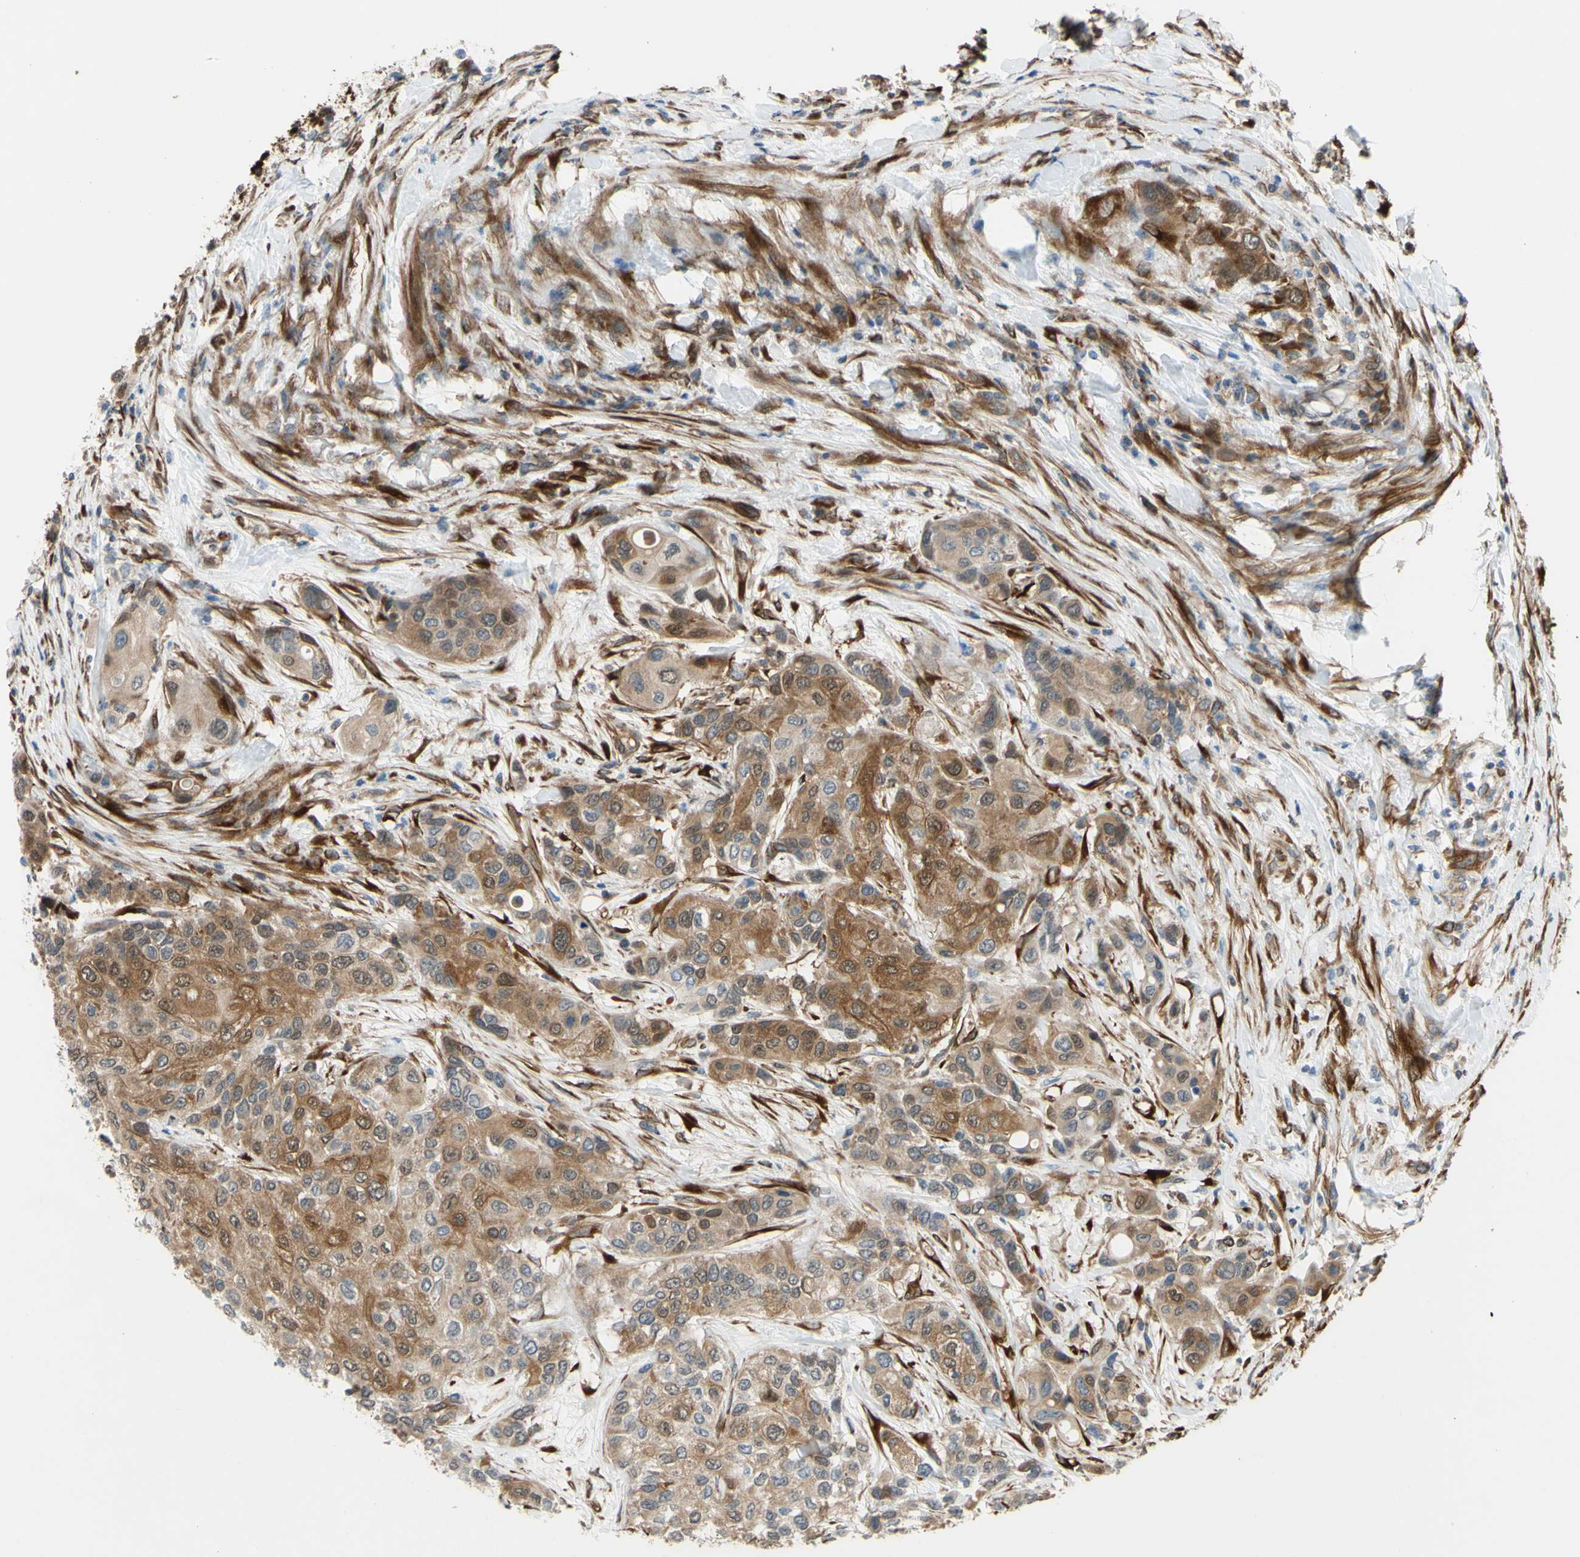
{"staining": {"intensity": "moderate", "quantity": ">75%", "location": "cytoplasmic/membranous"}, "tissue": "urothelial cancer", "cell_type": "Tumor cells", "image_type": "cancer", "snomed": [{"axis": "morphology", "description": "Urothelial carcinoma, High grade"}, {"axis": "topography", "description": "Urinary bladder"}], "caption": "Human urothelial cancer stained with a brown dye reveals moderate cytoplasmic/membranous positive expression in approximately >75% of tumor cells.", "gene": "PRAF2", "patient": {"sex": "female", "age": 56}}